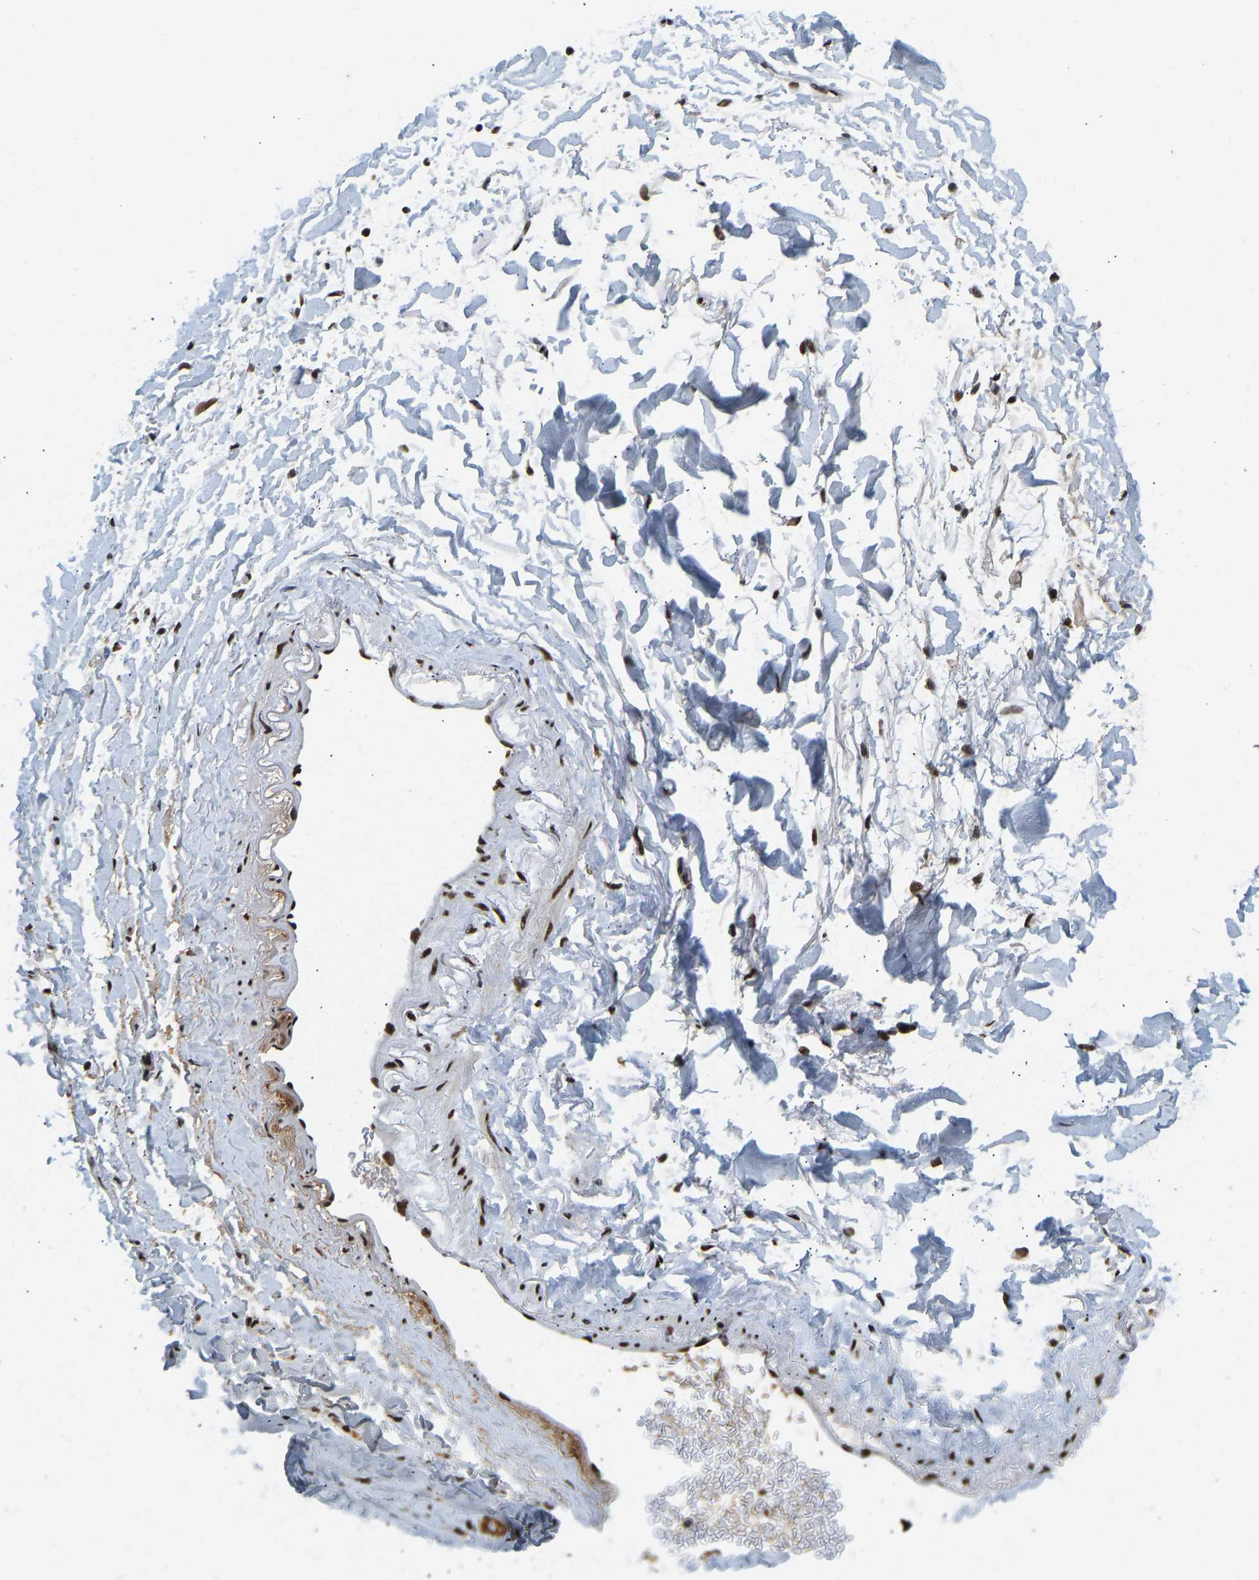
{"staining": {"intensity": "moderate", "quantity": ">75%", "location": "nuclear"}, "tissue": "adipose tissue", "cell_type": "Adipocytes", "image_type": "normal", "snomed": [{"axis": "morphology", "description": "Normal tissue, NOS"}, {"axis": "topography", "description": "Cartilage tissue"}, {"axis": "topography", "description": "Bronchus"}], "caption": "Immunohistochemistry image of unremarkable adipose tissue: human adipose tissue stained using immunohistochemistry (IHC) demonstrates medium levels of moderate protein expression localized specifically in the nuclear of adipocytes, appearing as a nuclear brown color.", "gene": "FOXK1", "patient": {"sex": "female", "age": 73}}